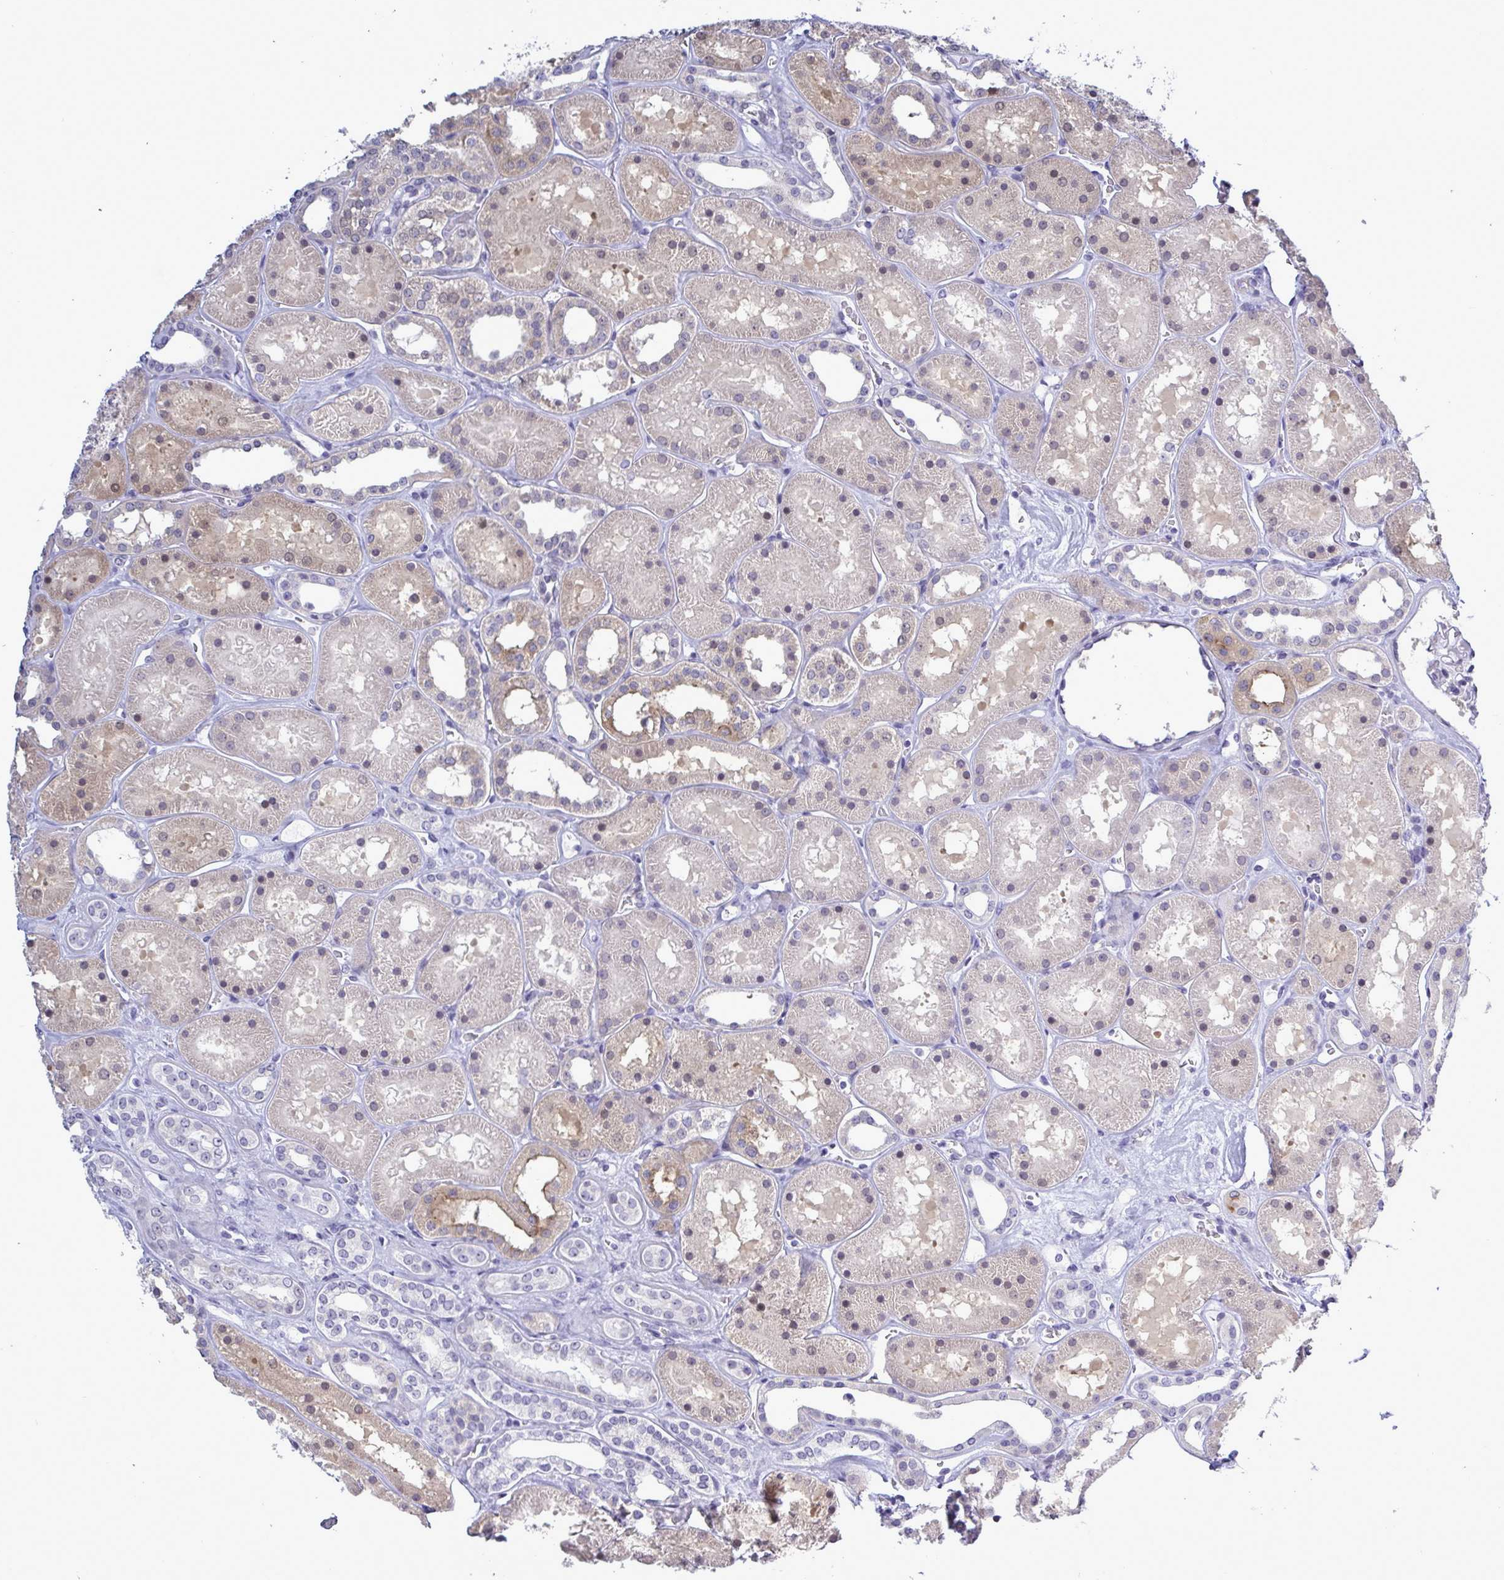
{"staining": {"intensity": "negative", "quantity": "none", "location": "none"}, "tissue": "kidney", "cell_type": "Cells in glomeruli", "image_type": "normal", "snomed": [{"axis": "morphology", "description": "Normal tissue, NOS"}, {"axis": "topography", "description": "Kidney"}], "caption": "The immunohistochemistry (IHC) photomicrograph has no significant expression in cells in glomeruli of kidney. (DAB (3,3'-diaminobenzidine) immunohistochemistry visualized using brightfield microscopy, high magnification).", "gene": "MFSD4A", "patient": {"sex": "female", "age": 41}}